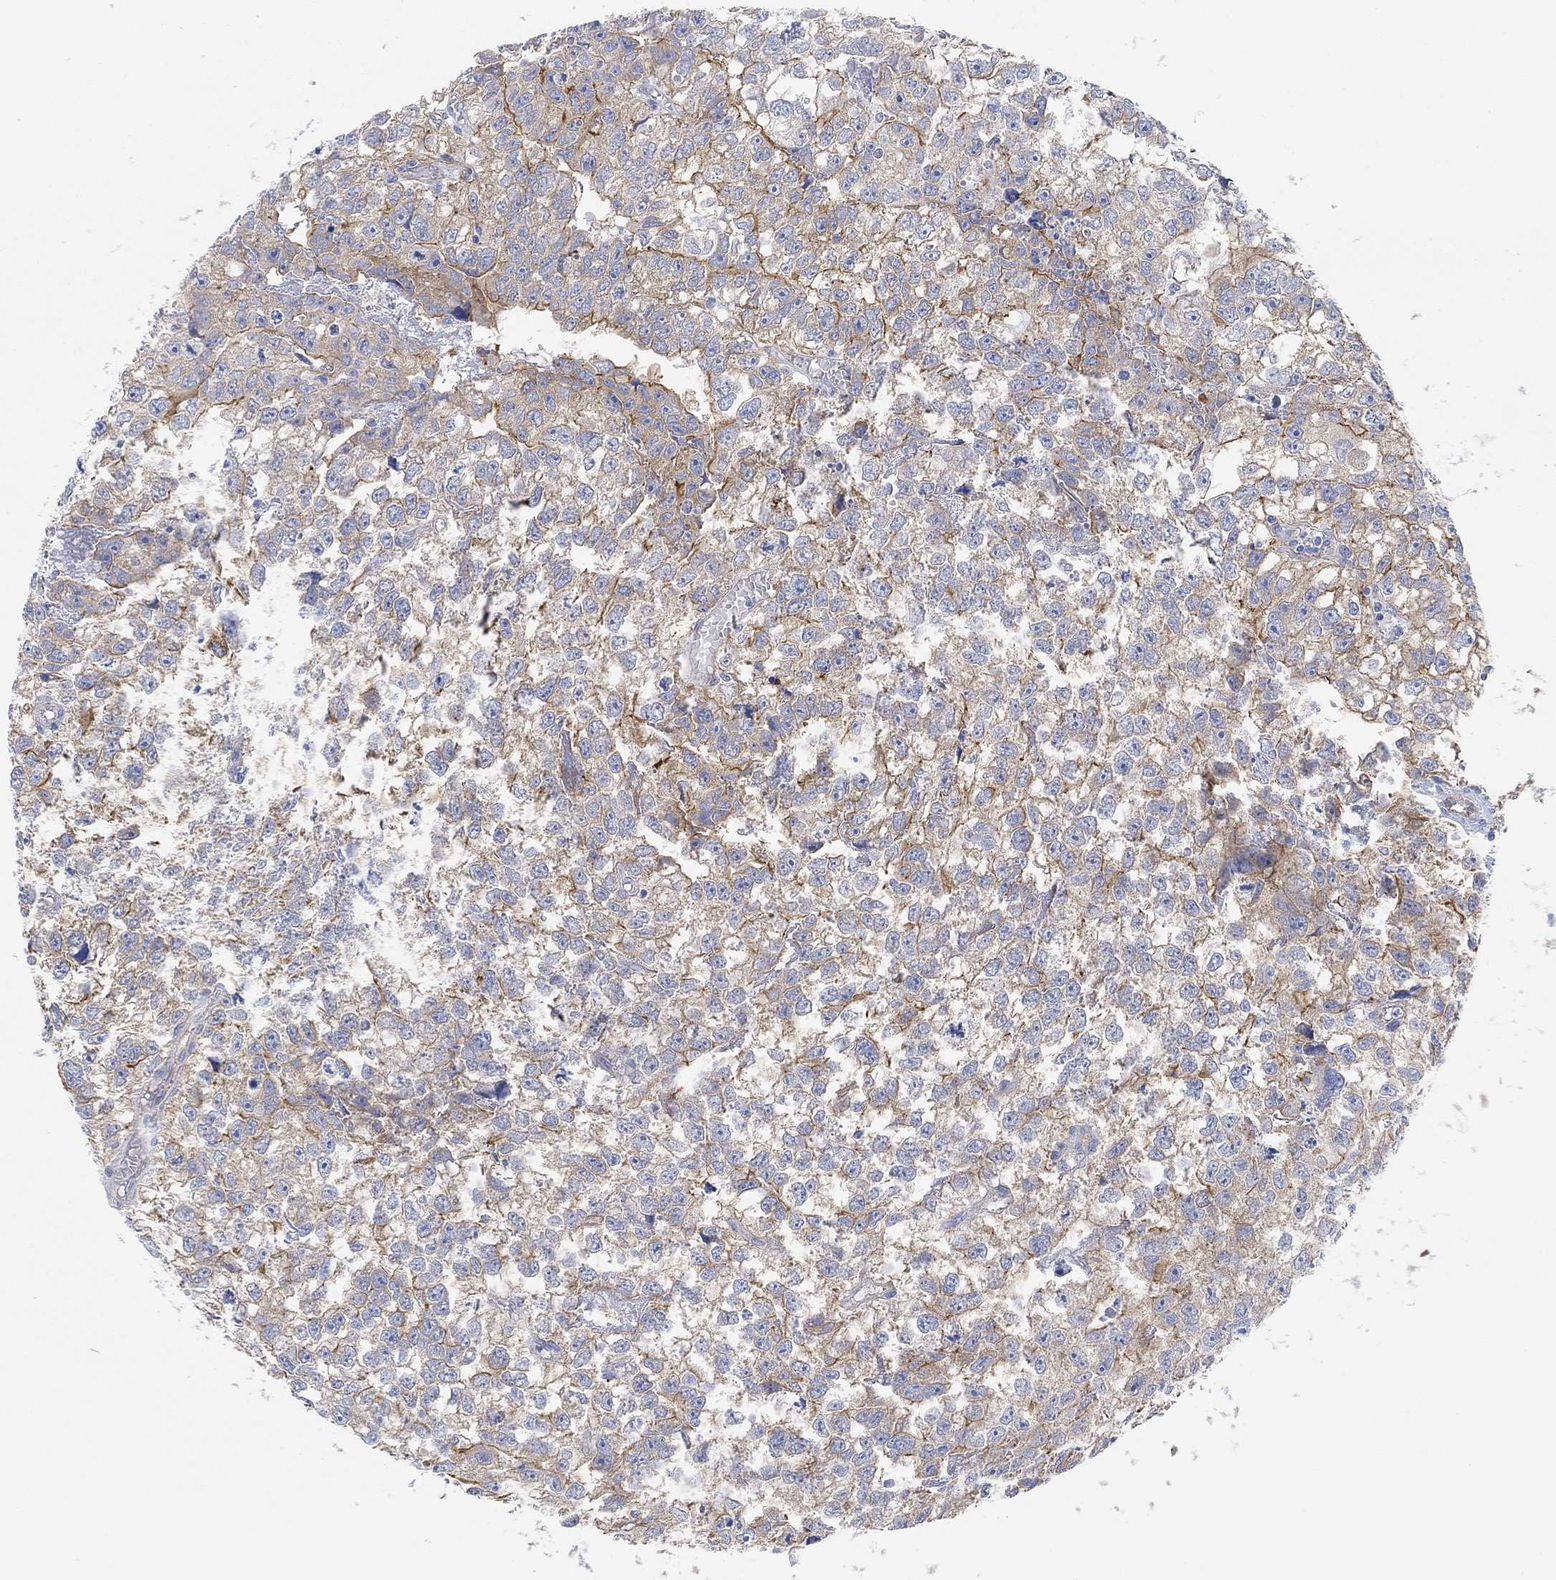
{"staining": {"intensity": "moderate", "quantity": "25%-75%", "location": "cytoplasmic/membranous"}, "tissue": "testis cancer", "cell_type": "Tumor cells", "image_type": "cancer", "snomed": [{"axis": "morphology", "description": "Carcinoma, Embryonal, NOS"}, {"axis": "morphology", "description": "Teratoma, malignant, NOS"}, {"axis": "topography", "description": "Testis"}], "caption": "High-power microscopy captured an IHC histopathology image of testis malignant teratoma, revealing moderate cytoplasmic/membranous staining in about 25%-75% of tumor cells. Immunohistochemistry (ihc) stains the protein of interest in brown and the nuclei are stained blue.", "gene": "RGS1", "patient": {"sex": "male", "age": 44}}